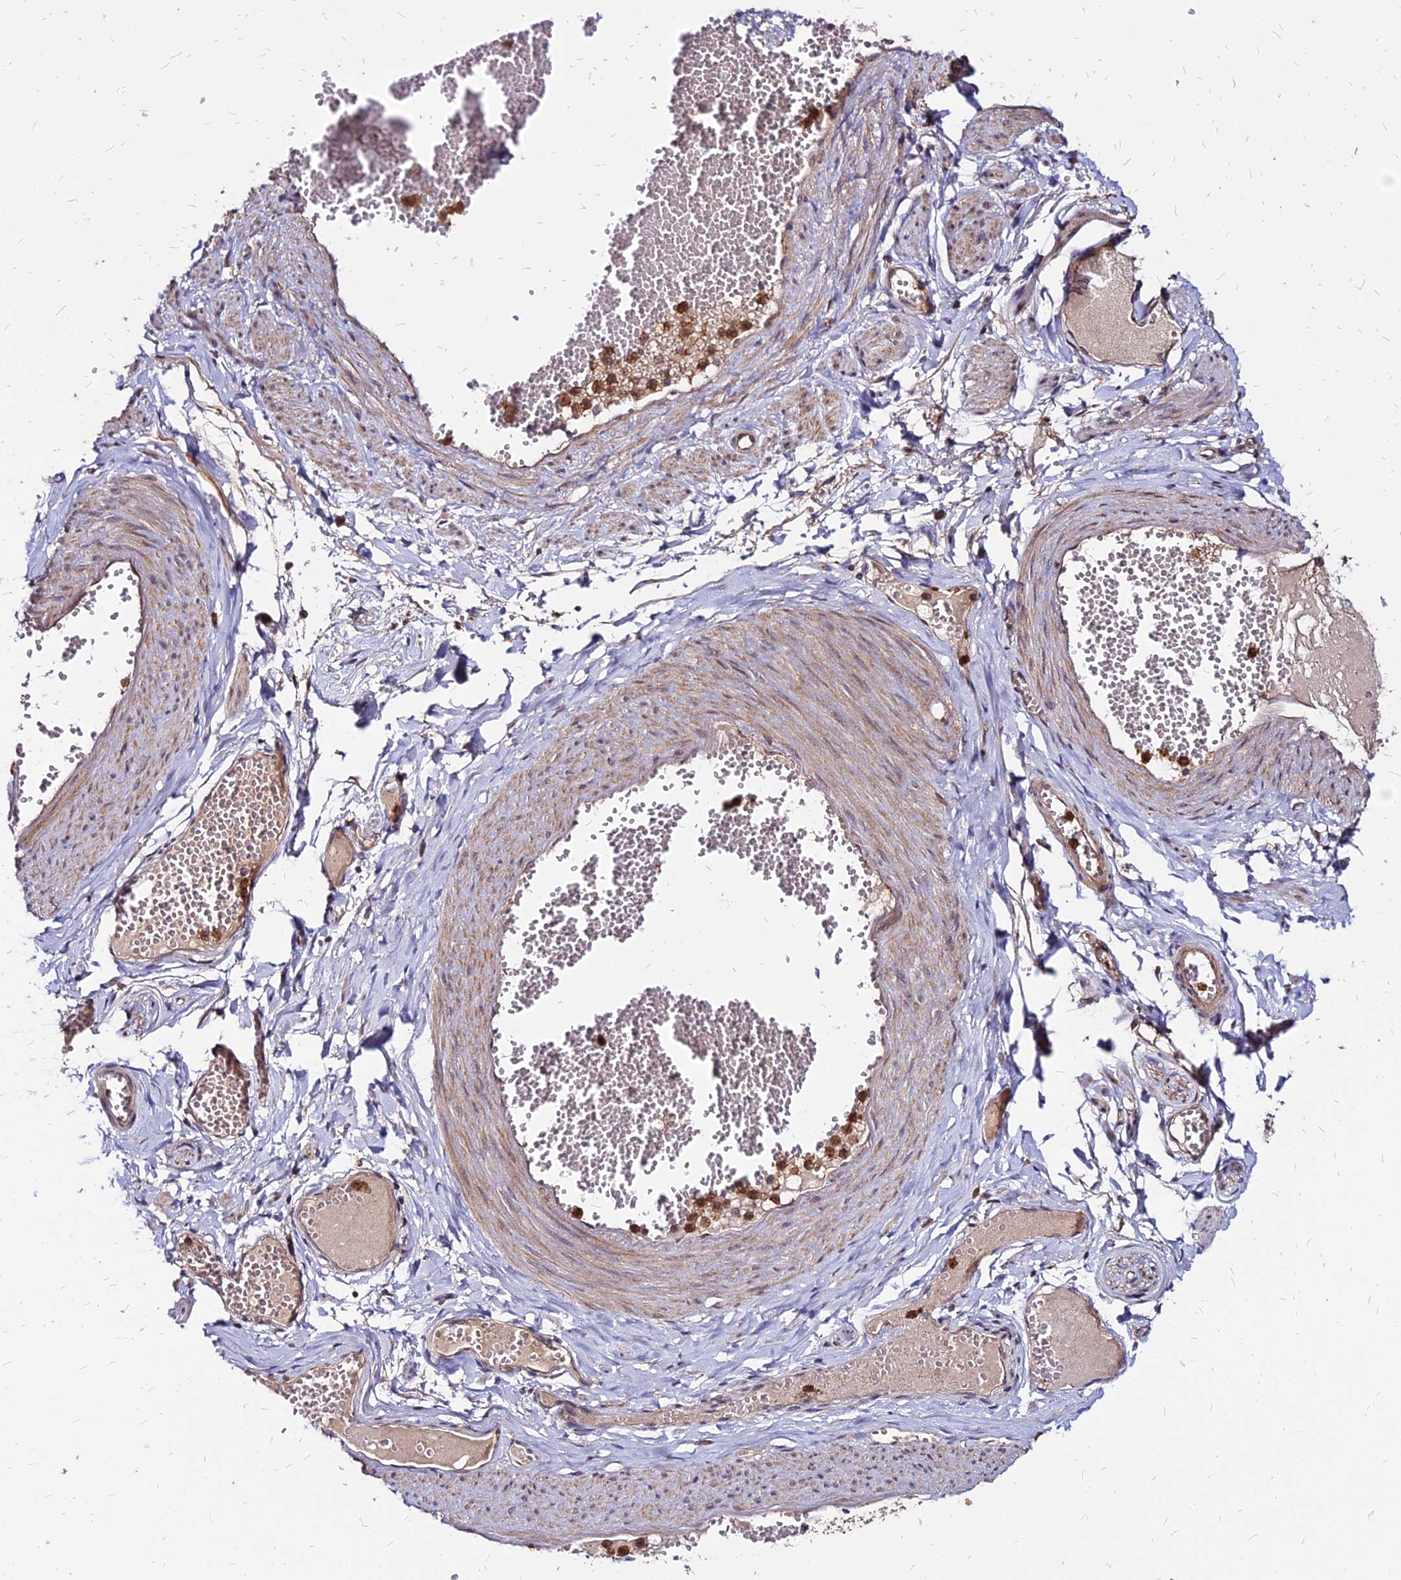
{"staining": {"intensity": "moderate", "quantity": ">75%", "location": "cytoplasmic/membranous"}, "tissue": "soft tissue", "cell_type": "Fibroblasts", "image_type": "normal", "snomed": [{"axis": "morphology", "description": "Normal tissue, NOS"}, {"axis": "topography", "description": "Smooth muscle"}, {"axis": "topography", "description": "Peripheral nerve tissue"}], "caption": "An IHC photomicrograph of benign tissue is shown. Protein staining in brown shows moderate cytoplasmic/membranous positivity in soft tissue within fibroblasts.", "gene": "APBA3", "patient": {"sex": "female", "age": 39}}